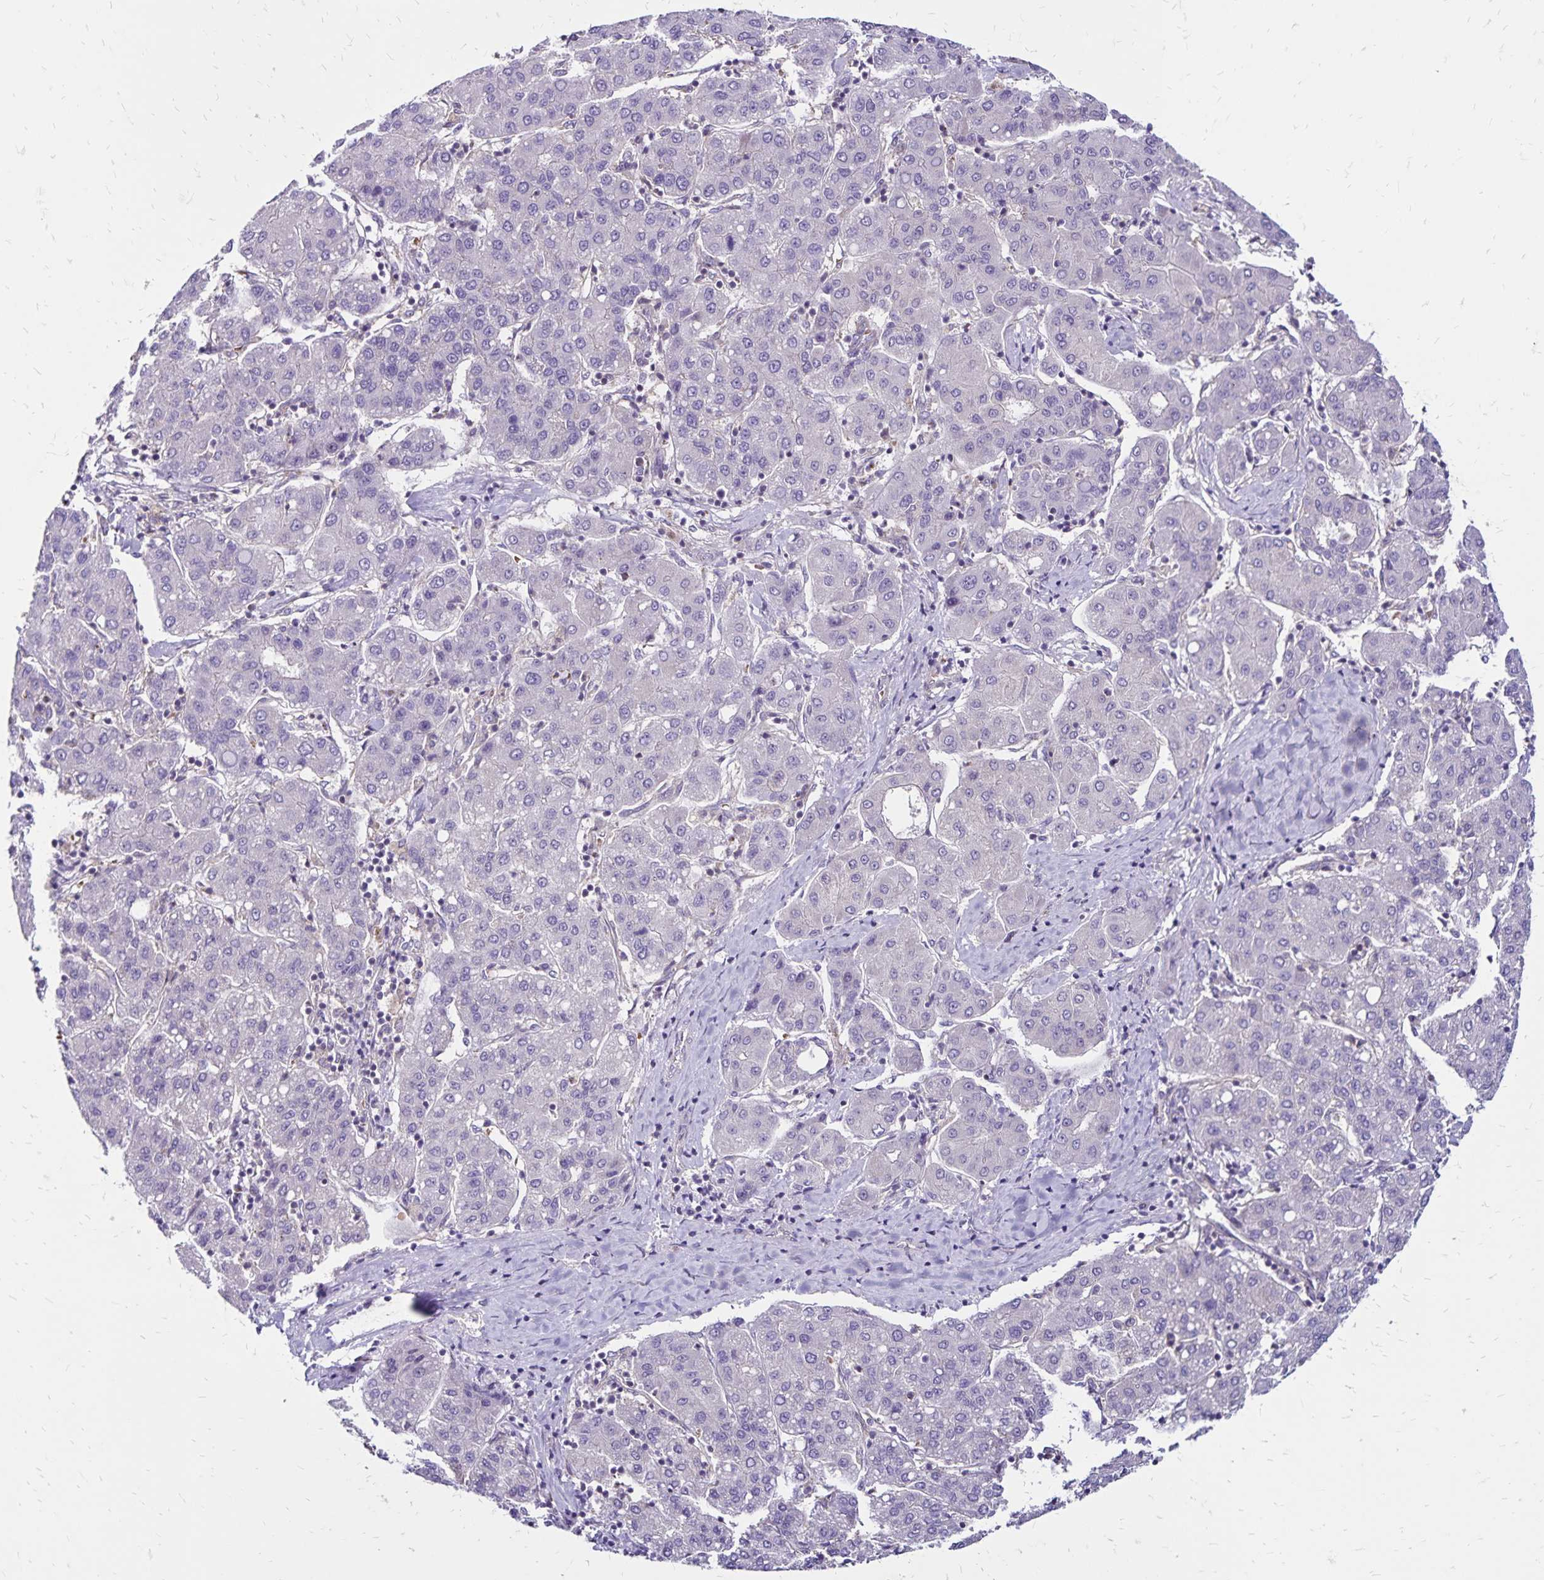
{"staining": {"intensity": "negative", "quantity": "none", "location": "none"}, "tissue": "liver cancer", "cell_type": "Tumor cells", "image_type": "cancer", "snomed": [{"axis": "morphology", "description": "Carcinoma, Hepatocellular, NOS"}, {"axis": "topography", "description": "Liver"}], "caption": "Photomicrograph shows no protein expression in tumor cells of liver cancer (hepatocellular carcinoma) tissue.", "gene": "FSD1", "patient": {"sex": "male", "age": 65}}